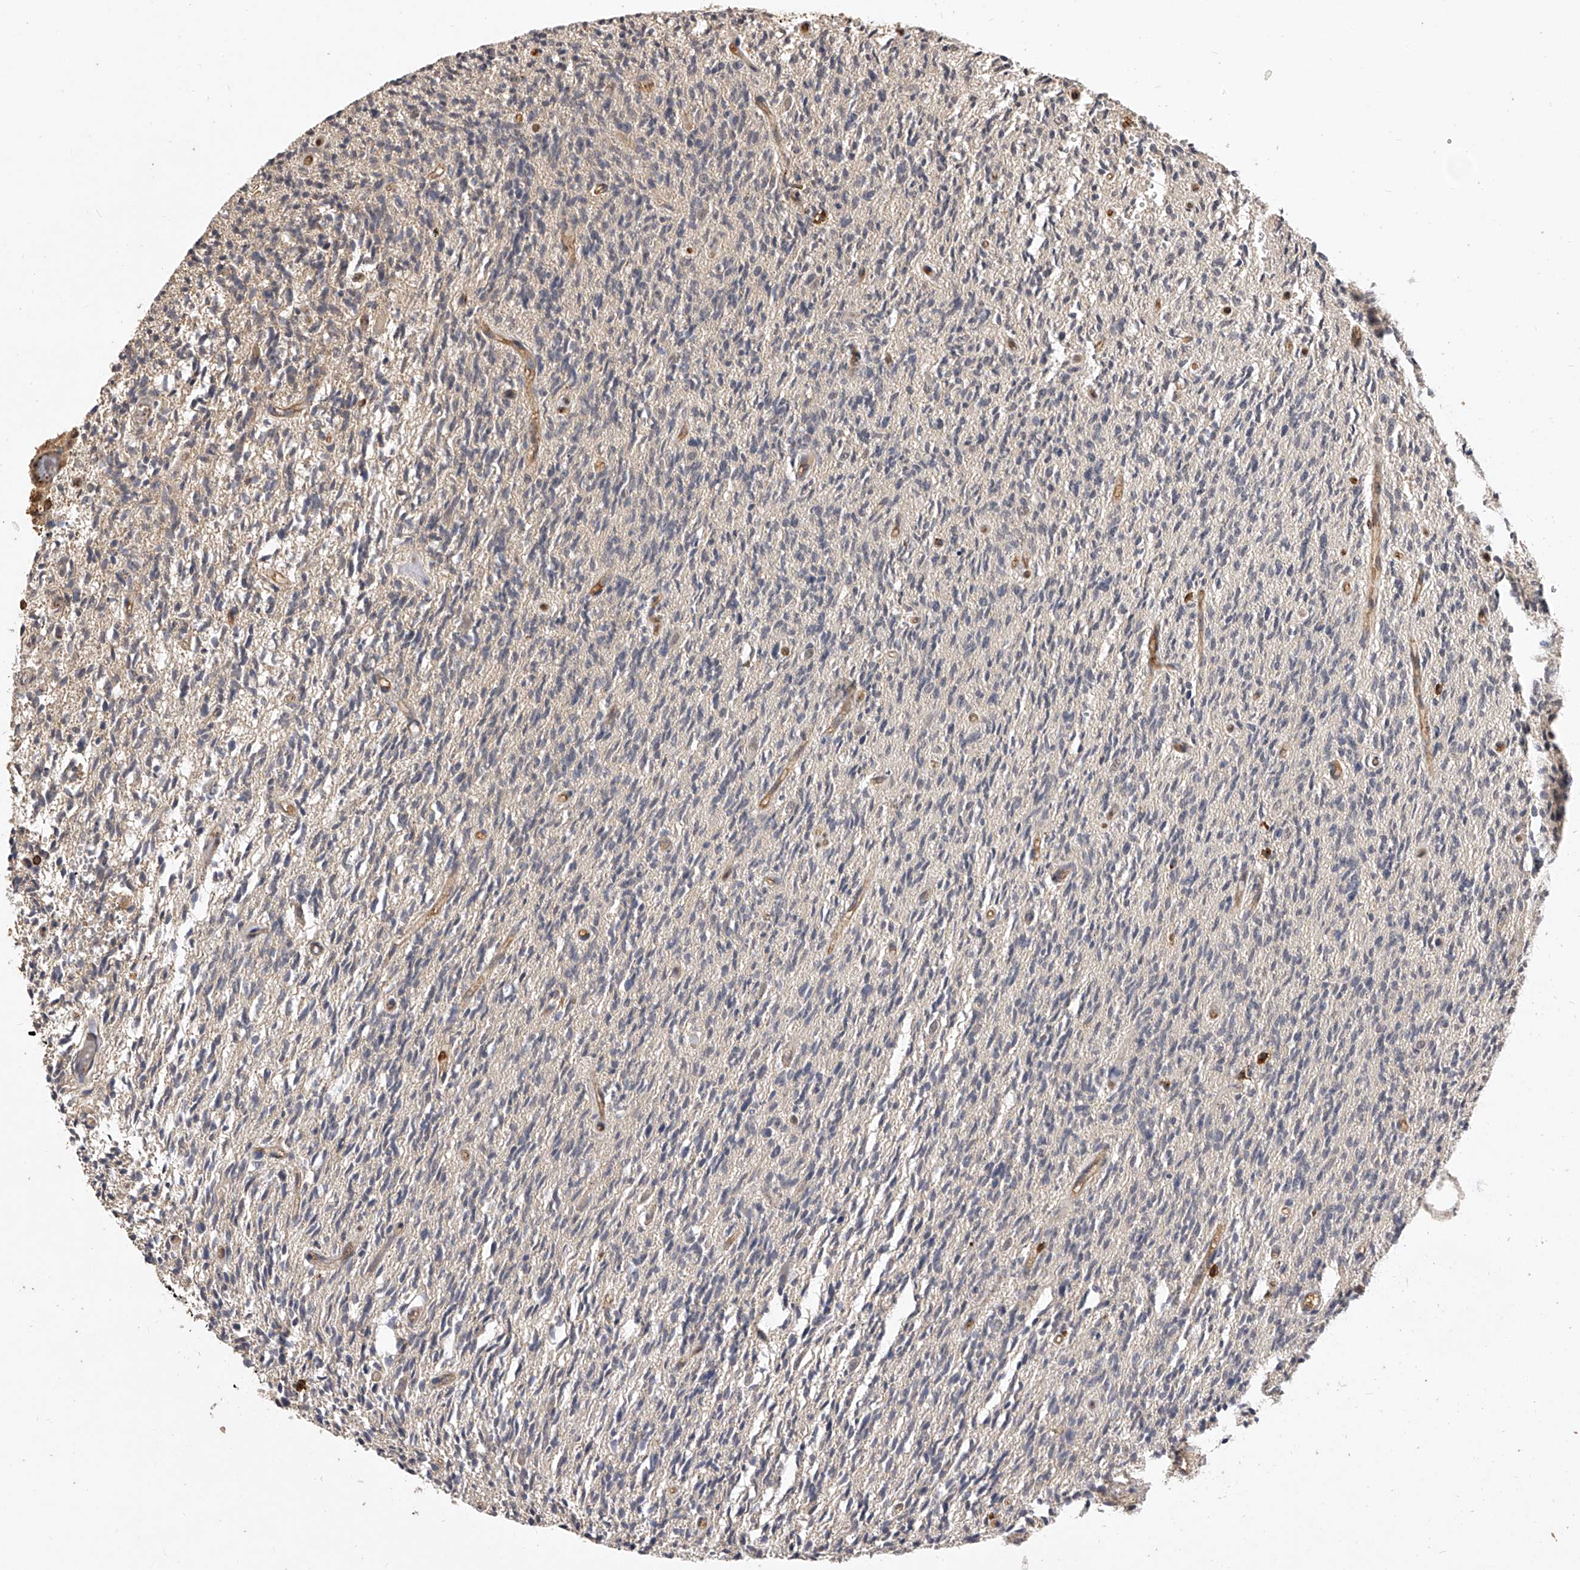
{"staining": {"intensity": "negative", "quantity": "none", "location": "none"}, "tissue": "glioma", "cell_type": "Tumor cells", "image_type": "cancer", "snomed": [{"axis": "morphology", "description": "Glioma, malignant, High grade"}, {"axis": "topography", "description": "Brain"}], "caption": "Immunohistochemical staining of human malignant glioma (high-grade) reveals no significant positivity in tumor cells.", "gene": "CFAP410", "patient": {"sex": "female", "age": 57}}